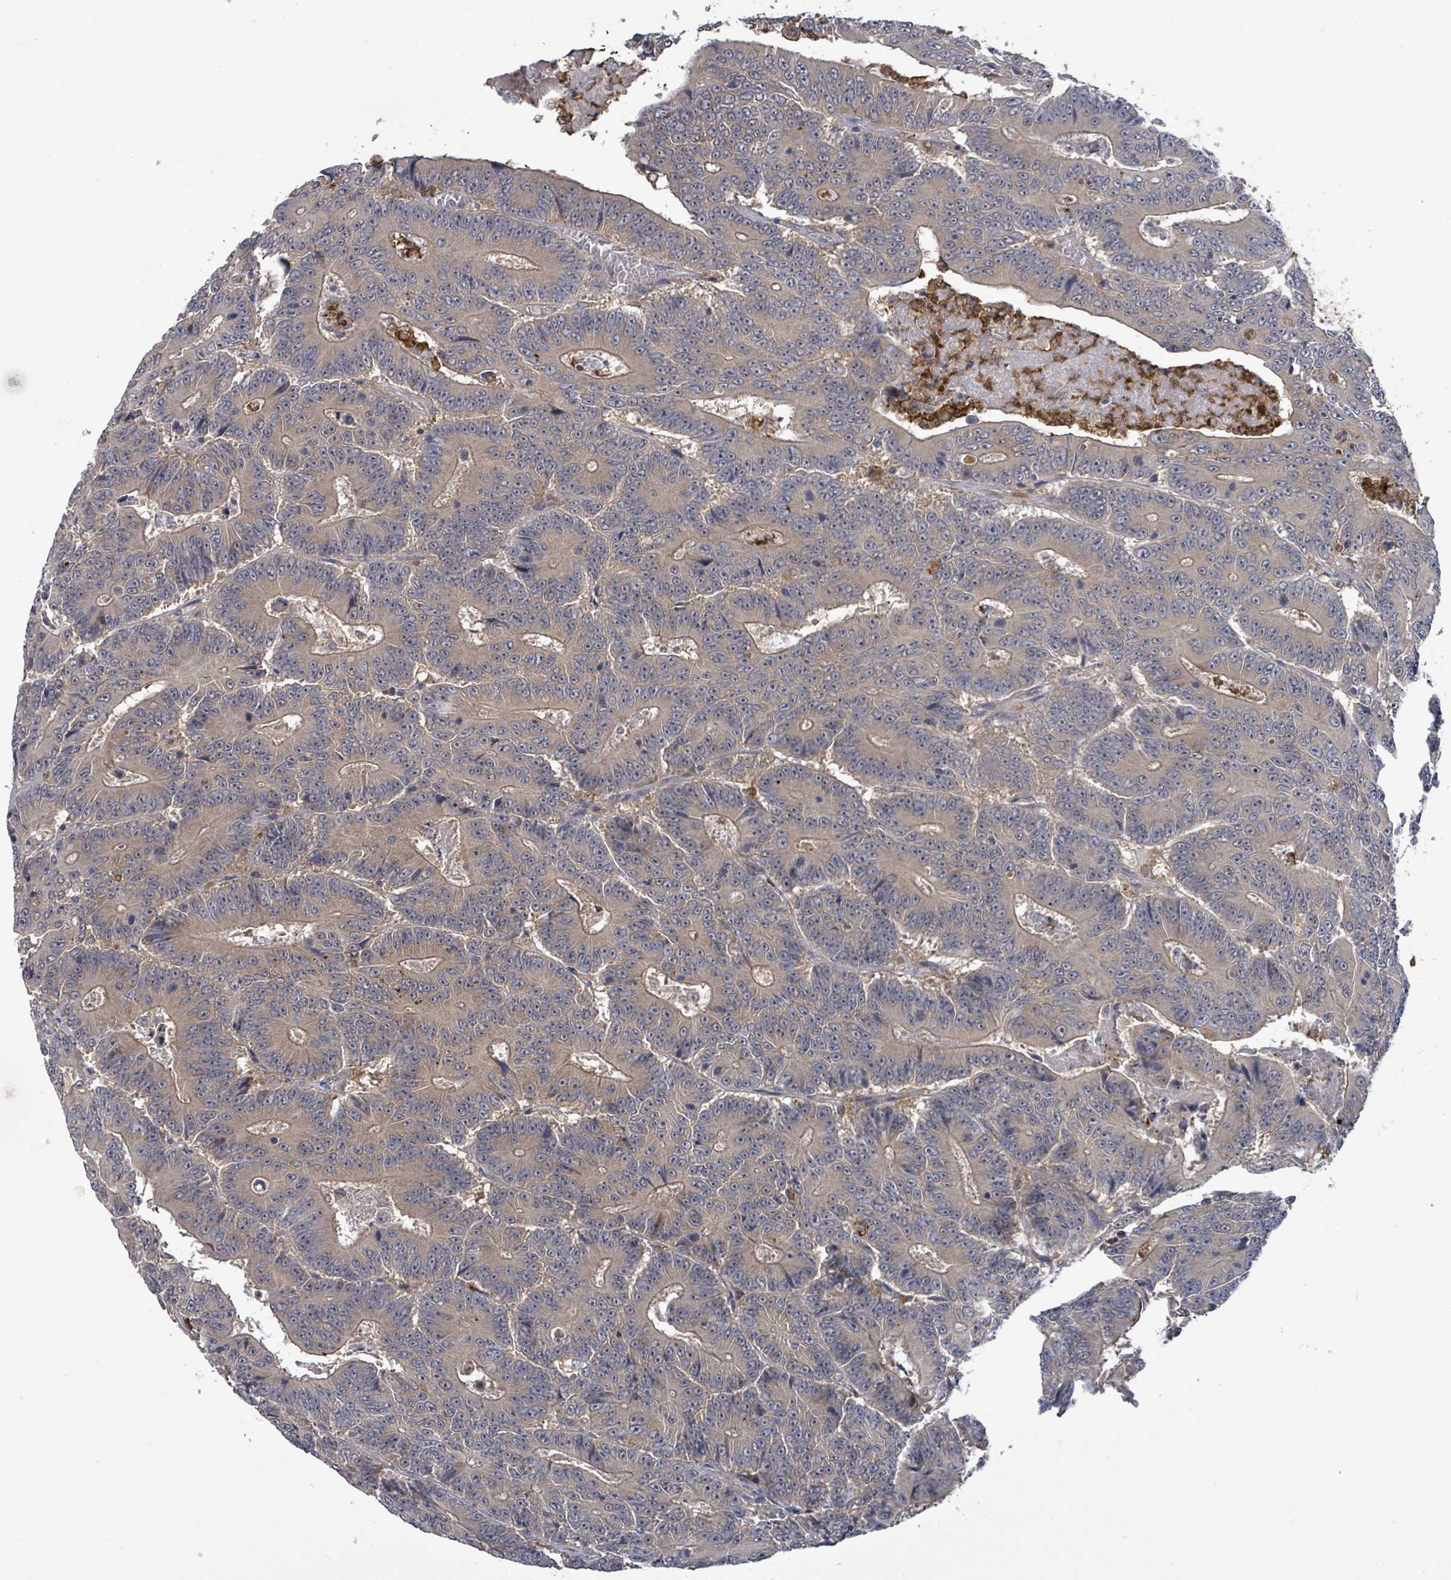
{"staining": {"intensity": "weak", "quantity": "25%-75%", "location": "cytoplasmic/membranous"}, "tissue": "colorectal cancer", "cell_type": "Tumor cells", "image_type": "cancer", "snomed": [{"axis": "morphology", "description": "Adenocarcinoma, NOS"}, {"axis": "topography", "description": "Colon"}], "caption": "The image shows a brown stain indicating the presence of a protein in the cytoplasmic/membranous of tumor cells in adenocarcinoma (colorectal). The staining was performed using DAB (3,3'-diaminobenzidine), with brown indicating positive protein expression. Nuclei are stained blue with hematoxylin.", "gene": "SERPINE3", "patient": {"sex": "male", "age": 83}}